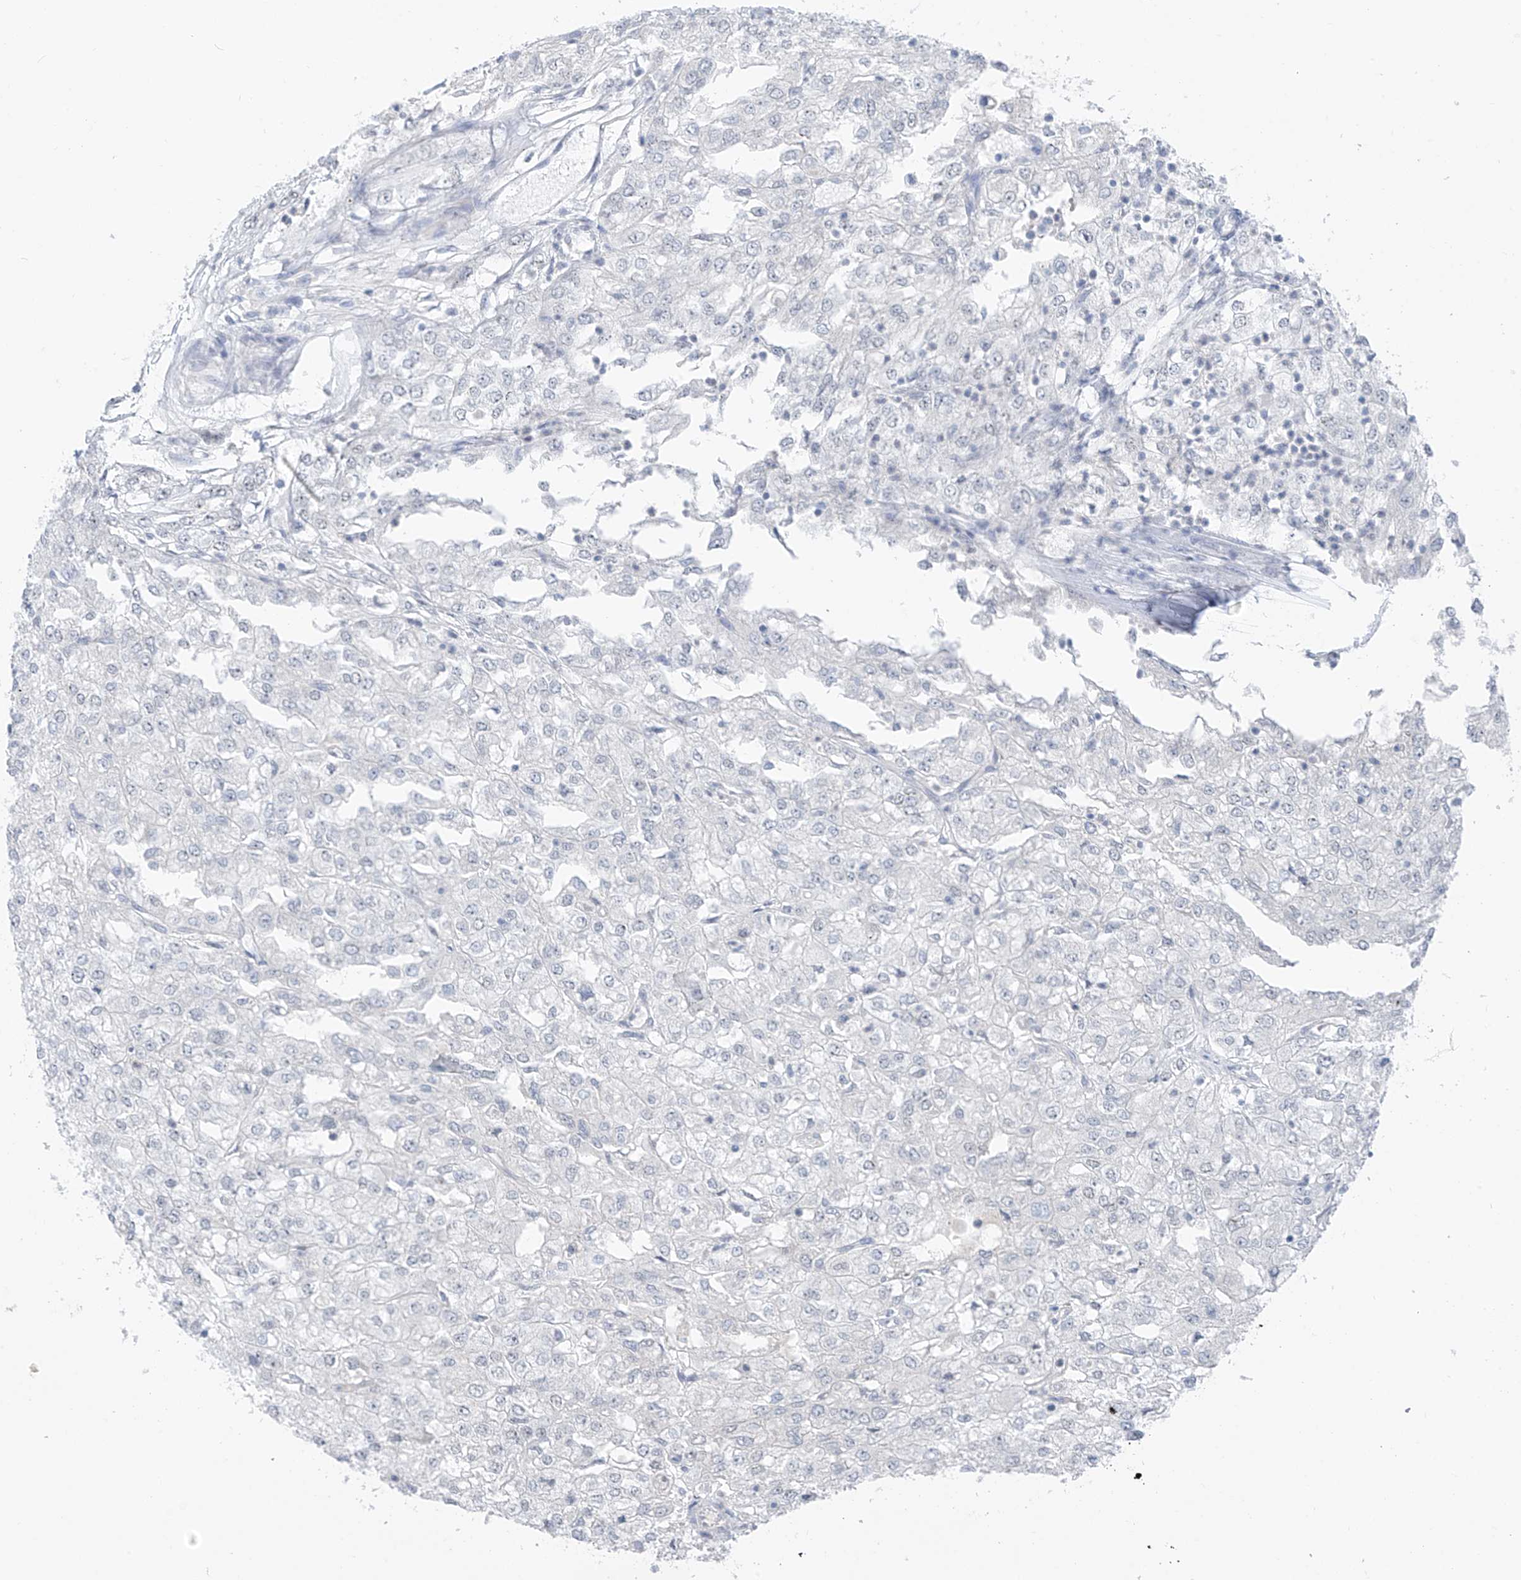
{"staining": {"intensity": "negative", "quantity": "none", "location": "none"}, "tissue": "renal cancer", "cell_type": "Tumor cells", "image_type": "cancer", "snomed": [{"axis": "morphology", "description": "Adenocarcinoma, NOS"}, {"axis": "topography", "description": "Kidney"}], "caption": "Photomicrograph shows no protein staining in tumor cells of renal cancer (adenocarcinoma) tissue. (Brightfield microscopy of DAB (3,3'-diaminobenzidine) immunohistochemistry at high magnification).", "gene": "CYP4V2", "patient": {"sex": "female", "age": 54}}